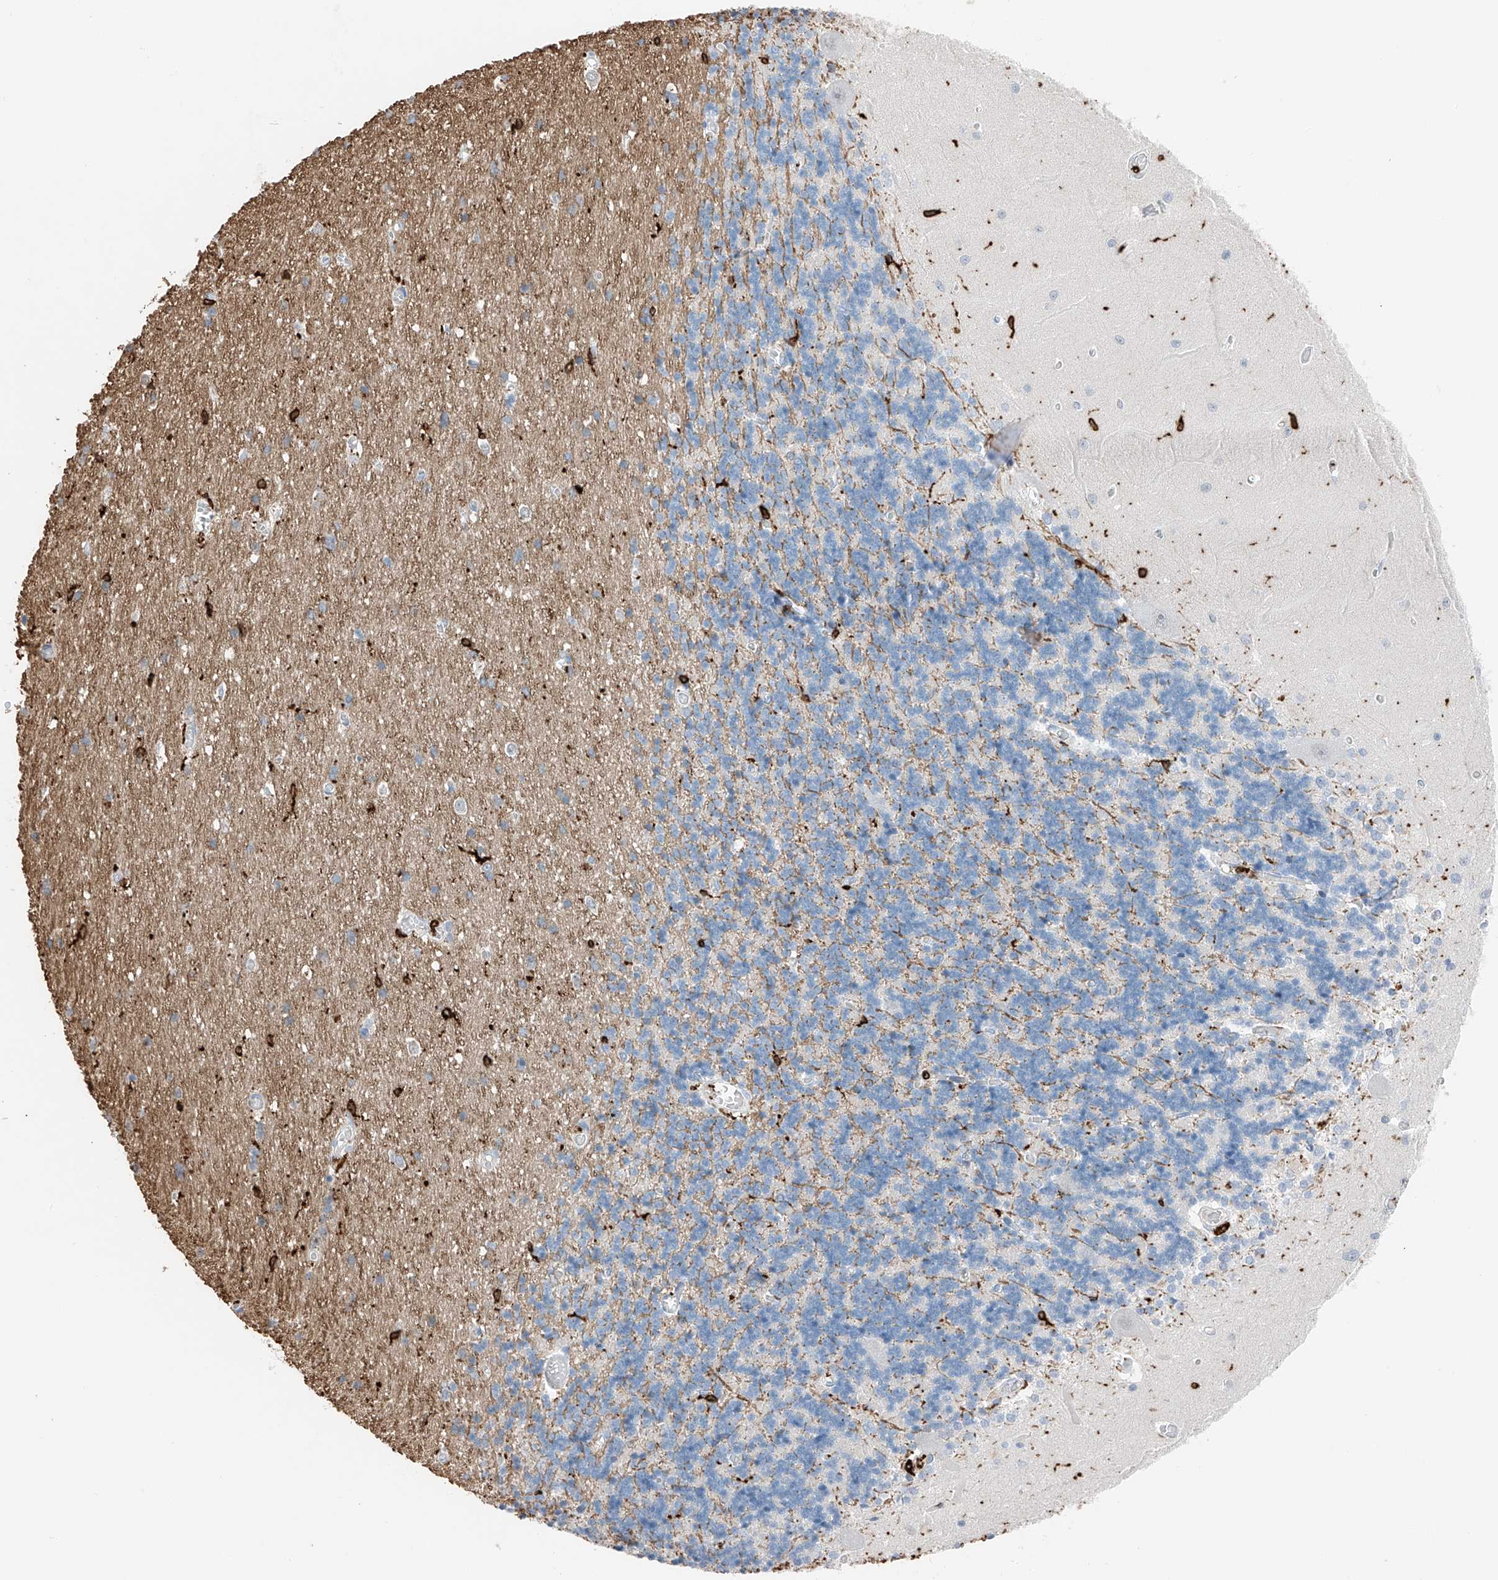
{"staining": {"intensity": "strong", "quantity": "<25%", "location": "cytoplasmic/membranous"}, "tissue": "cerebellum", "cell_type": "Cells in granular layer", "image_type": "normal", "snomed": [{"axis": "morphology", "description": "Normal tissue, NOS"}, {"axis": "topography", "description": "Cerebellum"}], "caption": "Immunohistochemistry (IHC) image of unremarkable cerebellum: cerebellum stained using immunohistochemistry (IHC) displays medium levels of strong protein expression localized specifically in the cytoplasmic/membranous of cells in granular layer, appearing as a cytoplasmic/membranous brown color.", "gene": "TBXAS1", "patient": {"sex": "male", "age": 37}}